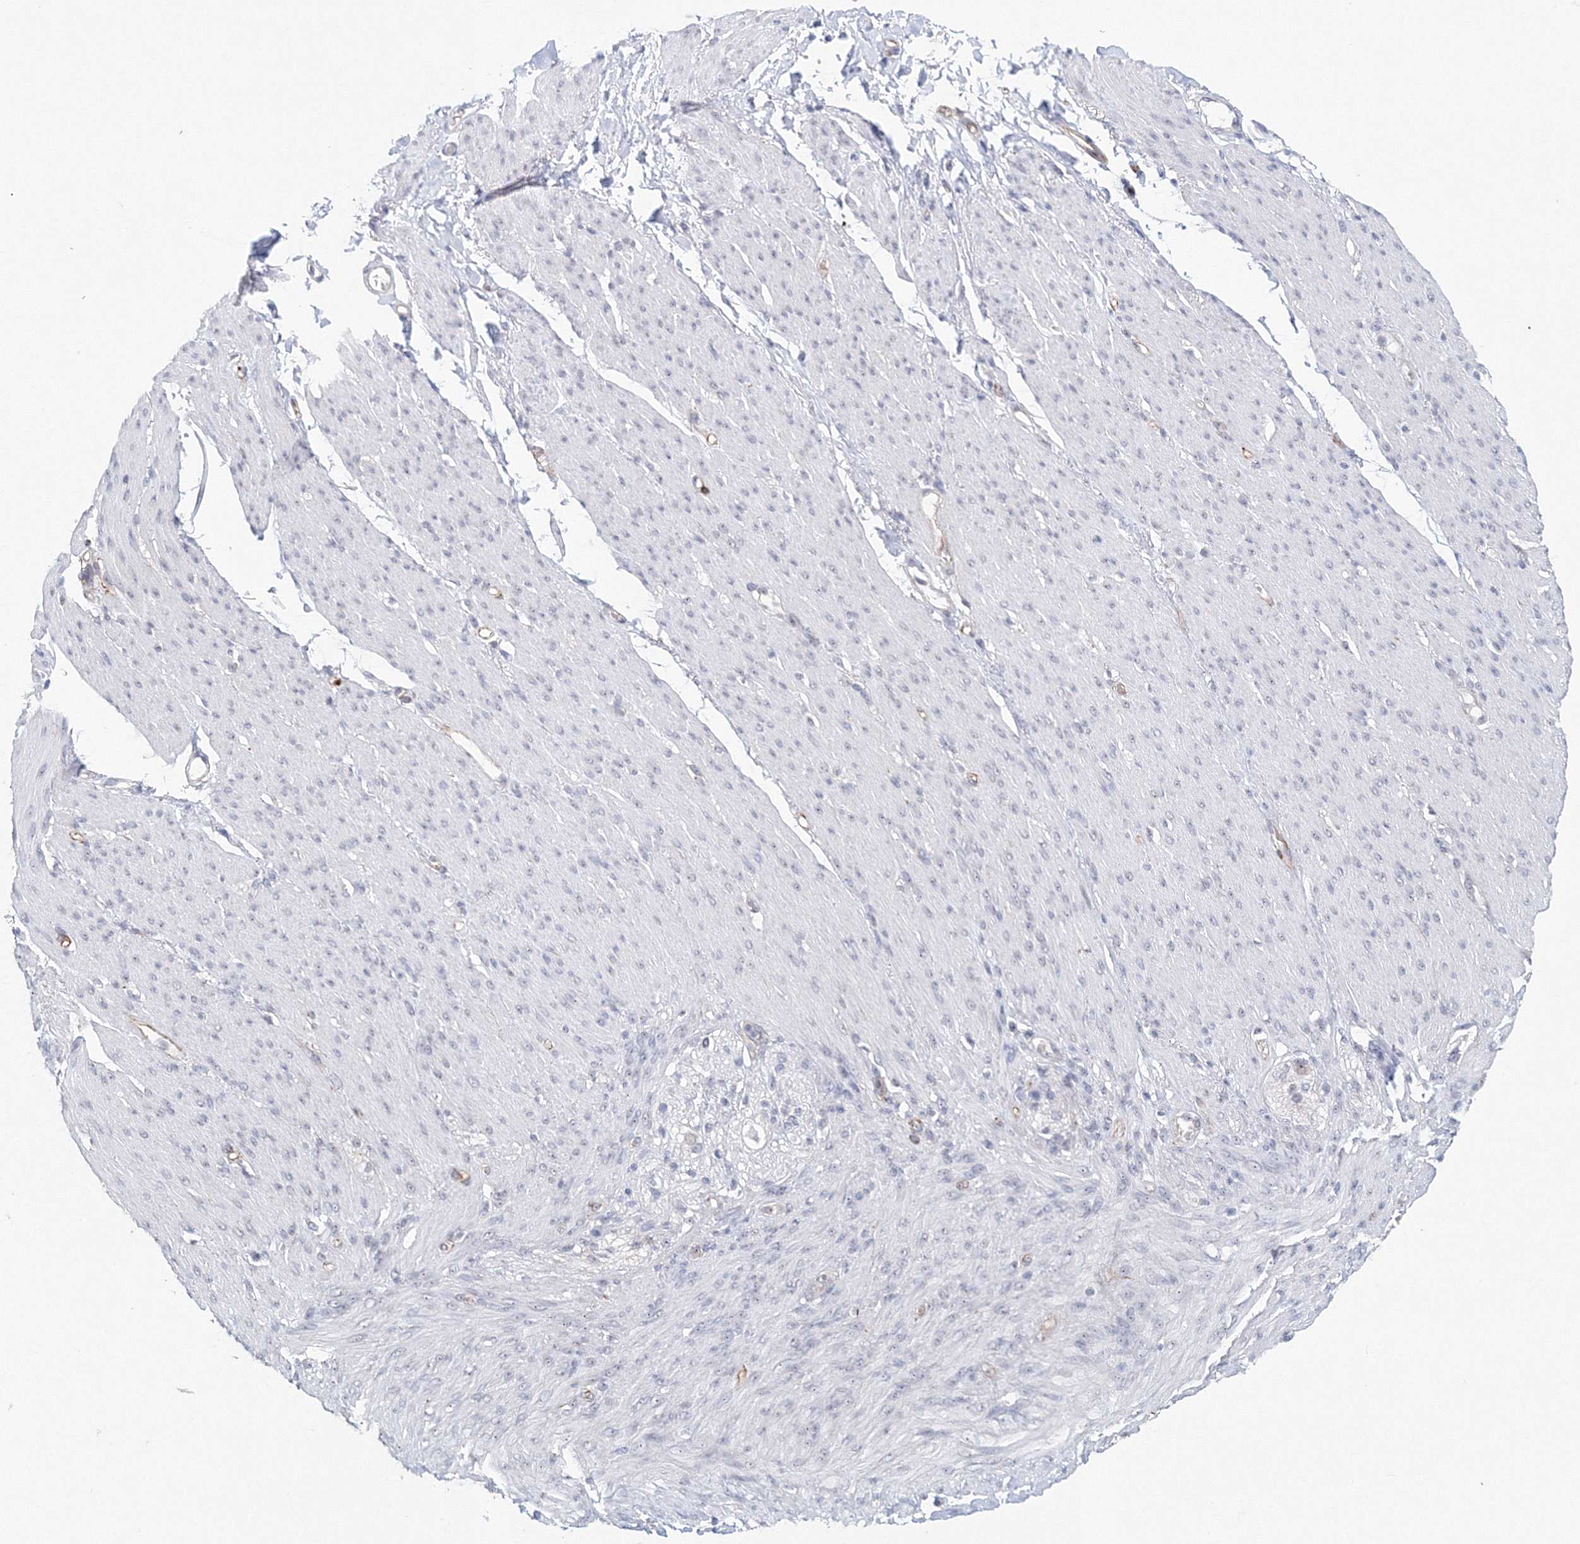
{"staining": {"intensity": "negative", "quantity": "none", "location": "none"}, "tissue": "adipose tissue", "cell_type": "Adipocytes", "image_type": "normal", "snomed": [{"axis": "morphology", "description": "Normal tissue, NOS"}, {"axis": "topography", "description": "Colon"}, {"axis": "topography", "description": "Peripheral nerve tissue"}], "caption": "Adipose tissue stained for a protein using immunohistochemistry demonstrates no expression adipocytes.", "gene": "SIRT7", "patient": {"sex": "female", "age": 61}}